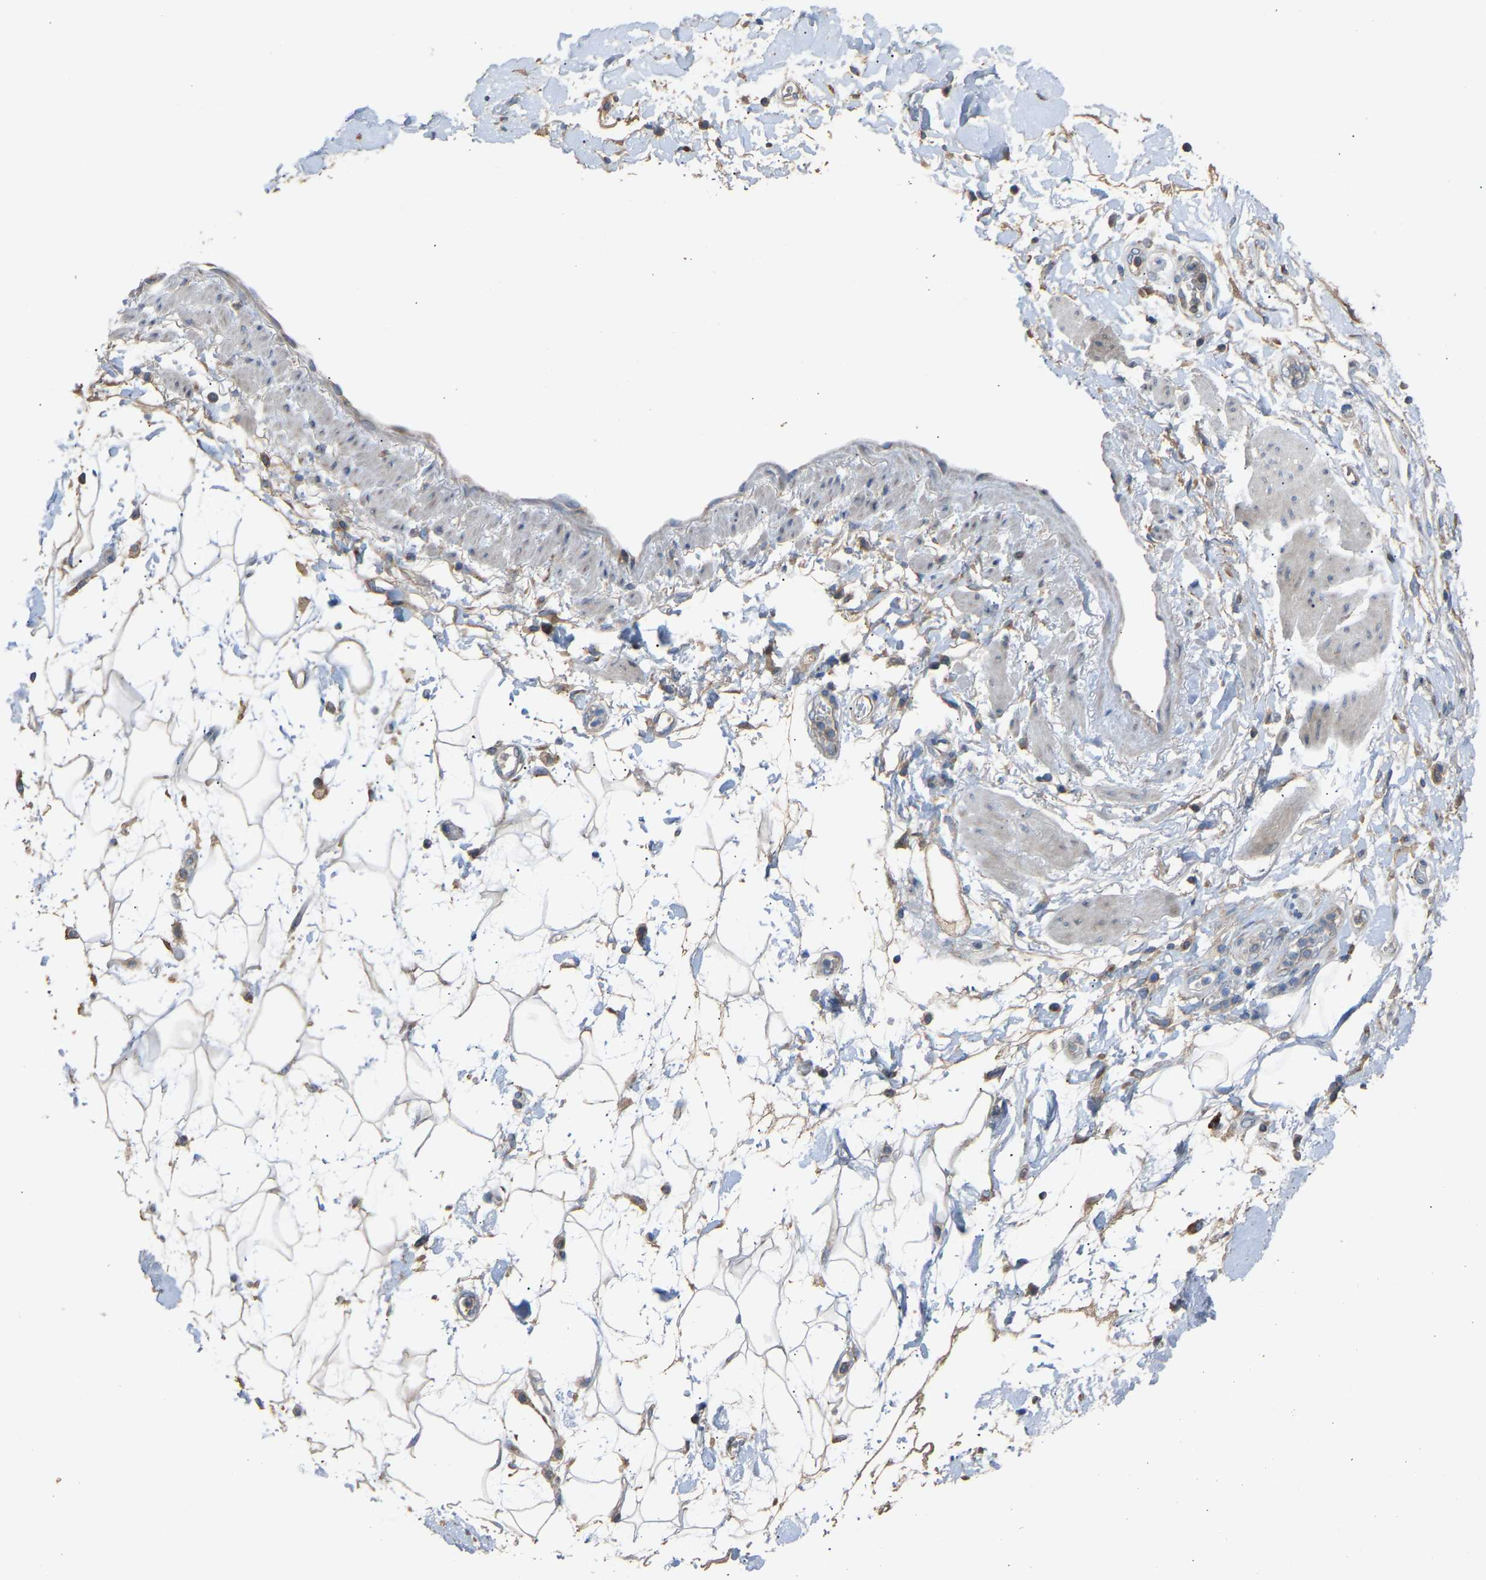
{"staining": {"intensity": "weak", "quantity": ">75%", "location": "cytoplasmic/membranous"}, "tissue": "adipose tissue", "cell_type": "Adipocytes", "image_type": "normal", "snomed": [{"axis": "morphology", "description": "Normal tissue, NOS"}, {"axis": "morphology", "description": "Adenocarcinoma, NOS"}, {"axis": "topography", "description": "Duodenum"}, {"axis": "topography", "description": "Peripheral nerve tissue"}], "caption": "Weak cytoplasmic/membranous protein positivity is present in approximately >75% of adipocytes in adipose tissue. (Brightfield microscopy of DAB IHC at high magnification).", "gene": "RGP1", "patient": {"sex": "female", "age": 60}}